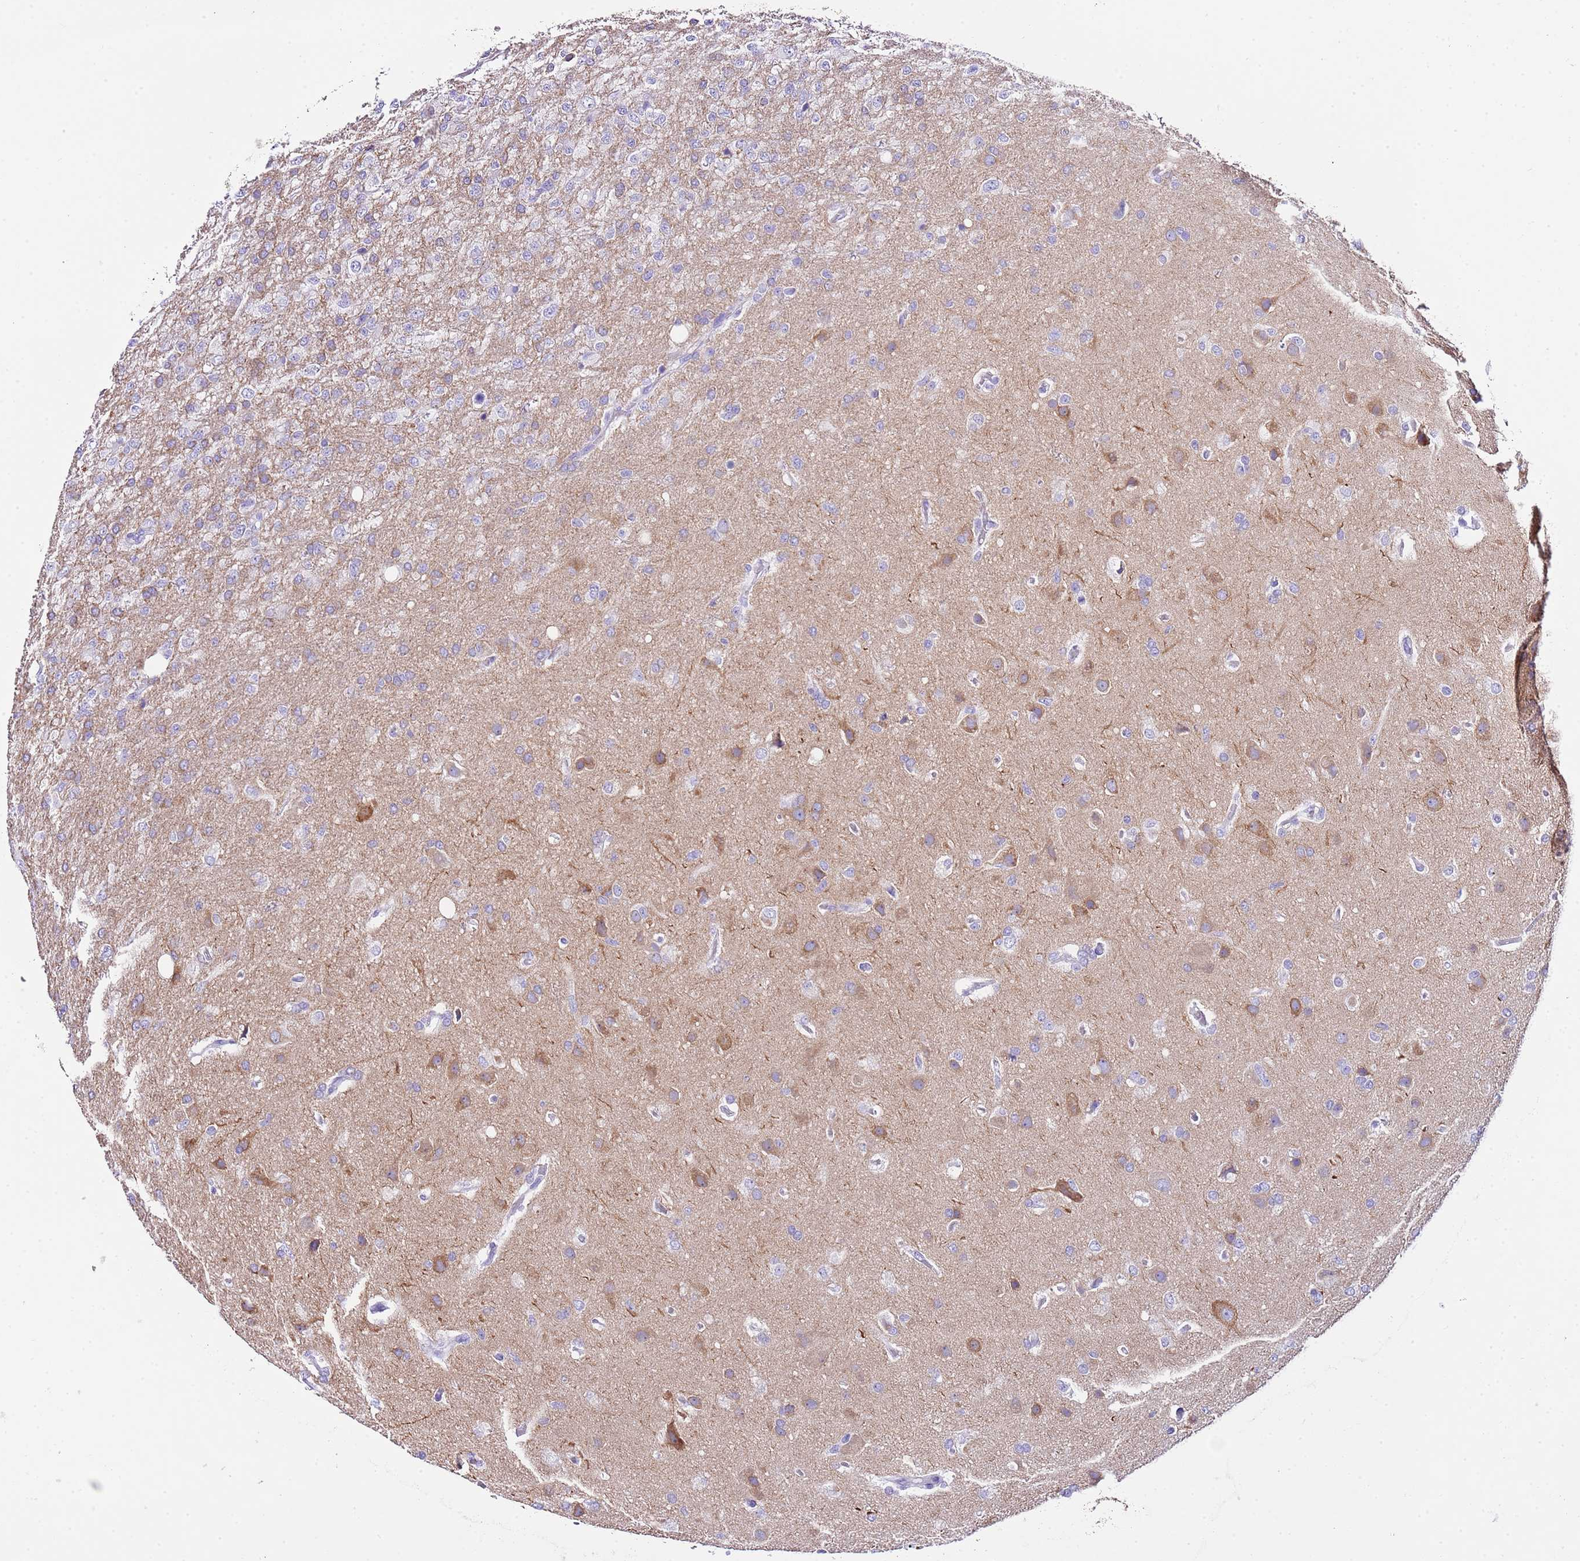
{"staining": {"intensity": "weak", "quantity": "25%-75%", "location": "cytoplasmic/membranous"}, "tissue": "glioma", "cell_type": "Tumor cells", "image_type": "cancer", "snomed": [{"axis": "morphology", "description": "Glioma, malignant, High grade"}, {"axis": "topography", "description": "Brain"}], "caption": "An image of glioma stained for a protein exhibits weak cytoplasmic/membranous brown staining in tumor cells. Nuclei are stained in blue.", "gene": "KCNC1", "patient": {"sex": "female", "age": 74}}